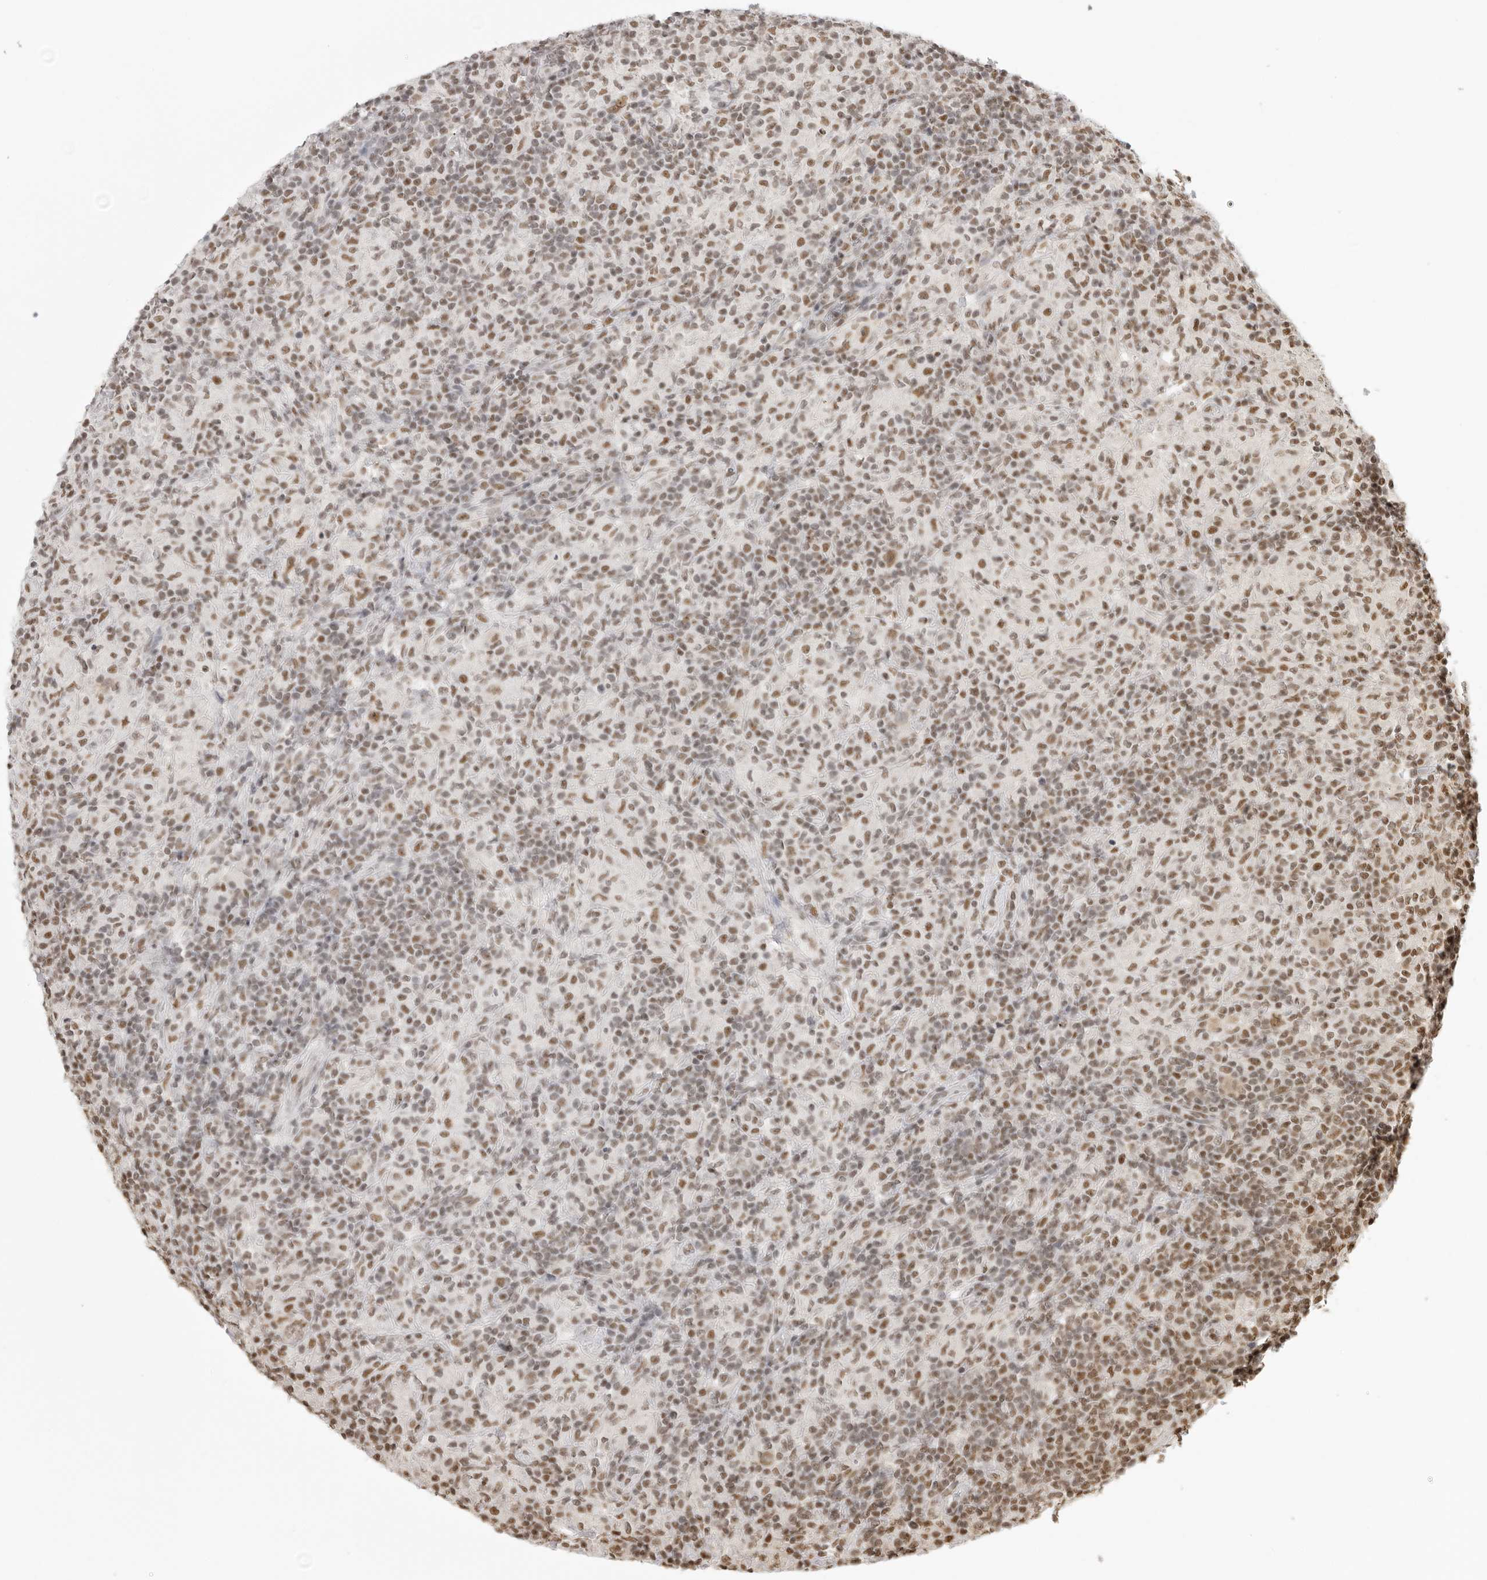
{"staining": {"intensity": "moderate", "quantity": ">75%", "location": "nuclear"}, "tissue": "lymphoma", "cell_type": "Tumor cells", "image_type": "cancer", "snomed": [{"axis": "morphology", "description": "Hodgkin's disease, NOS"}, {"axis": "topography", "description": "Lymph node"}], "caption": "The image reveals a brown stain indicating the presence of a protein in the nuclear of tumor cells in Hodgkin's disease.", "gene": "RPA2", "patient": {"sex": "male", "age": 70}}